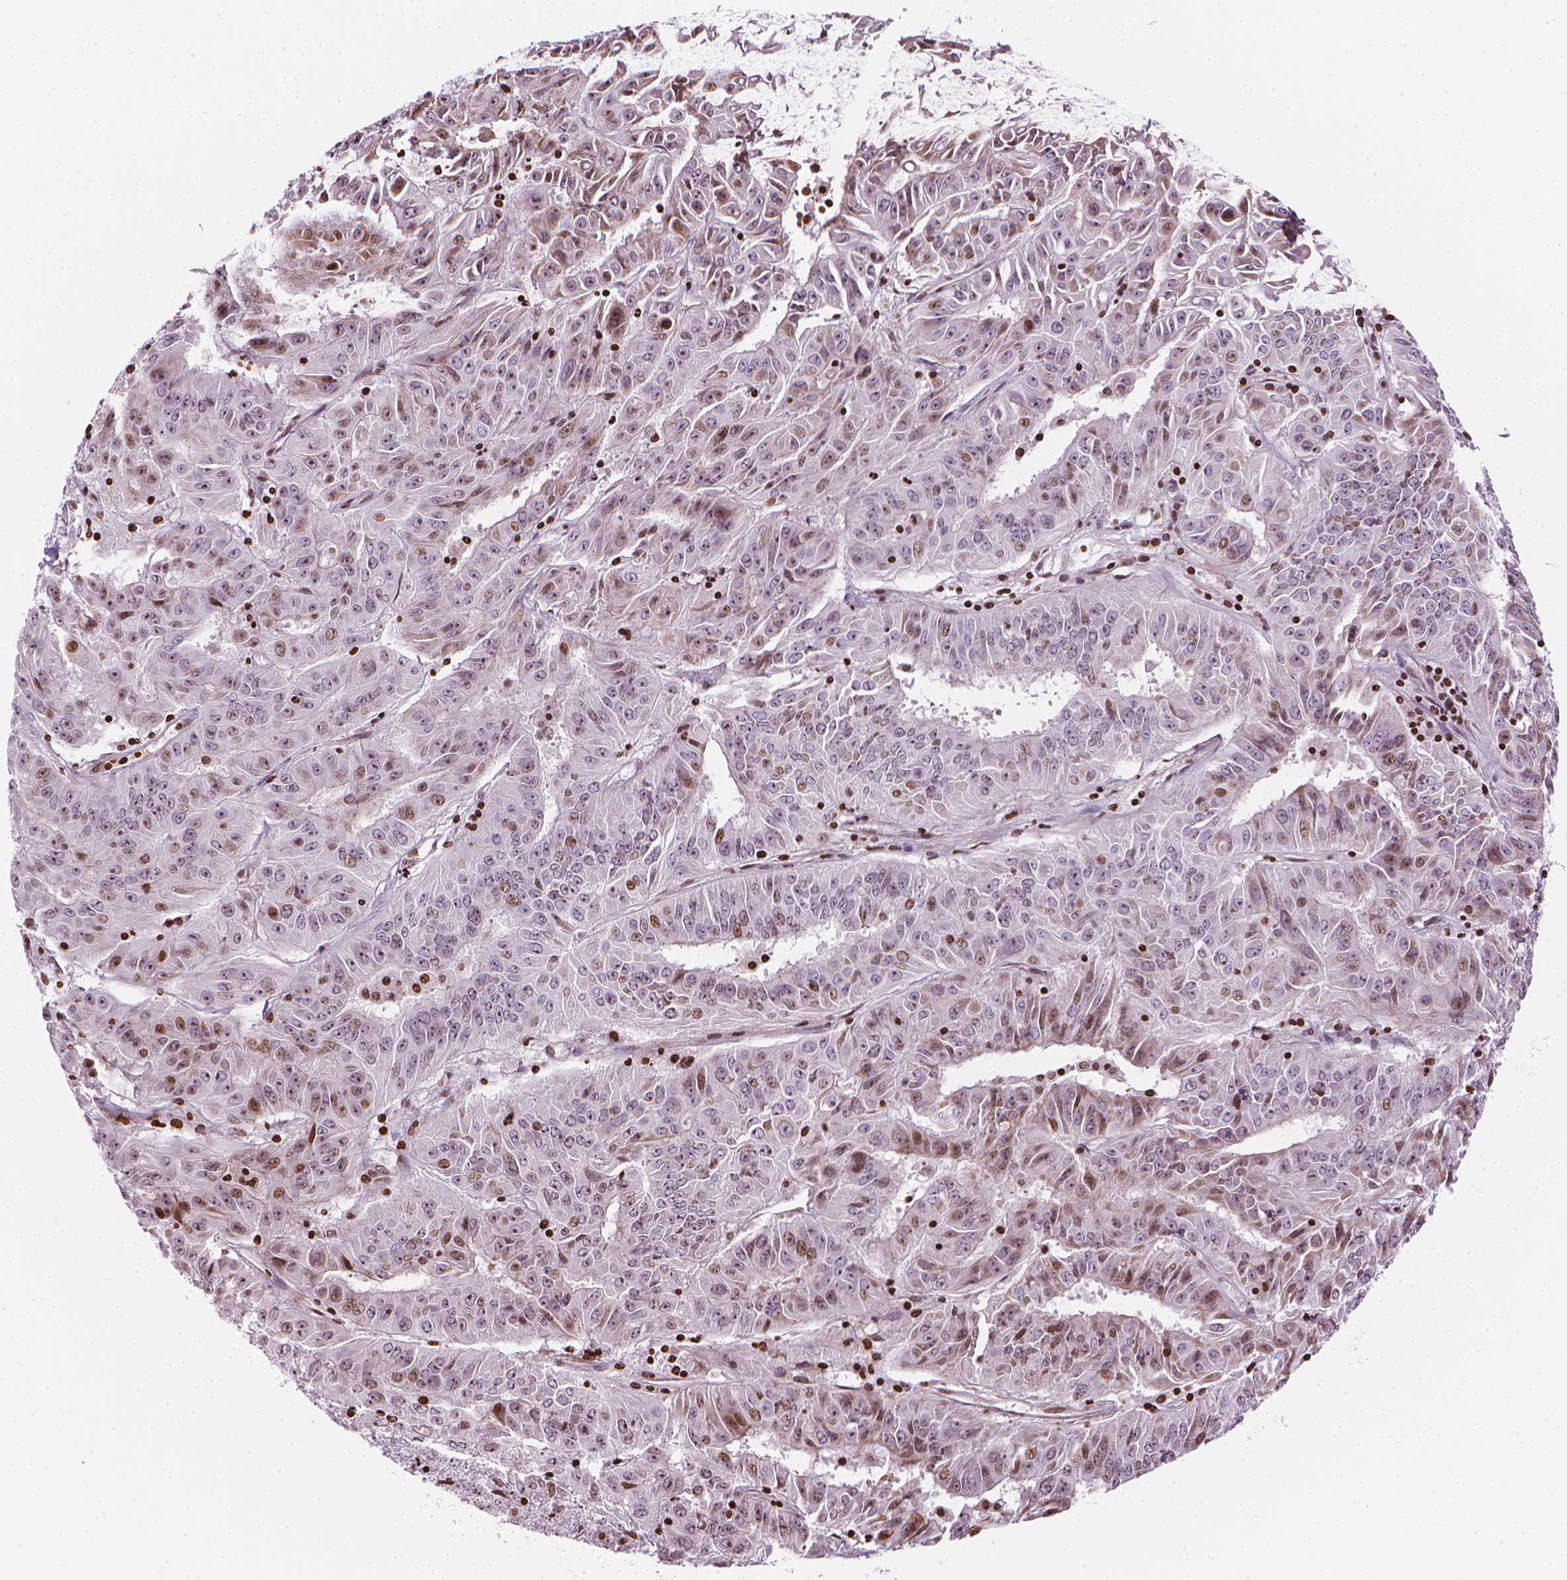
{"staining": {"intensity": "moderate", "quantity": "25%-75%", "location": "nuclear"}, "tissue": "pancreatic cancer", "cell_type": "Tumor cells", "image_type": "cancer", "snomed": [{"axis": "morphology", "description": "Adenocarcinoma, NOS"}, {"axis": "topography", "description": "Pancreas"}], "caption": "A high-resolution histopathology image shows immunohistochemistry staining of adenocarcinoma (pancreatic), which demonstrates moderate nuclear positivity in approximately 25%-75% of tumor cells. The protein of interest is shown in brown color, while the nuclei are stained blue.", "gene": "PIP4K2A", "patient": {"sex": "male", "age": 63}}